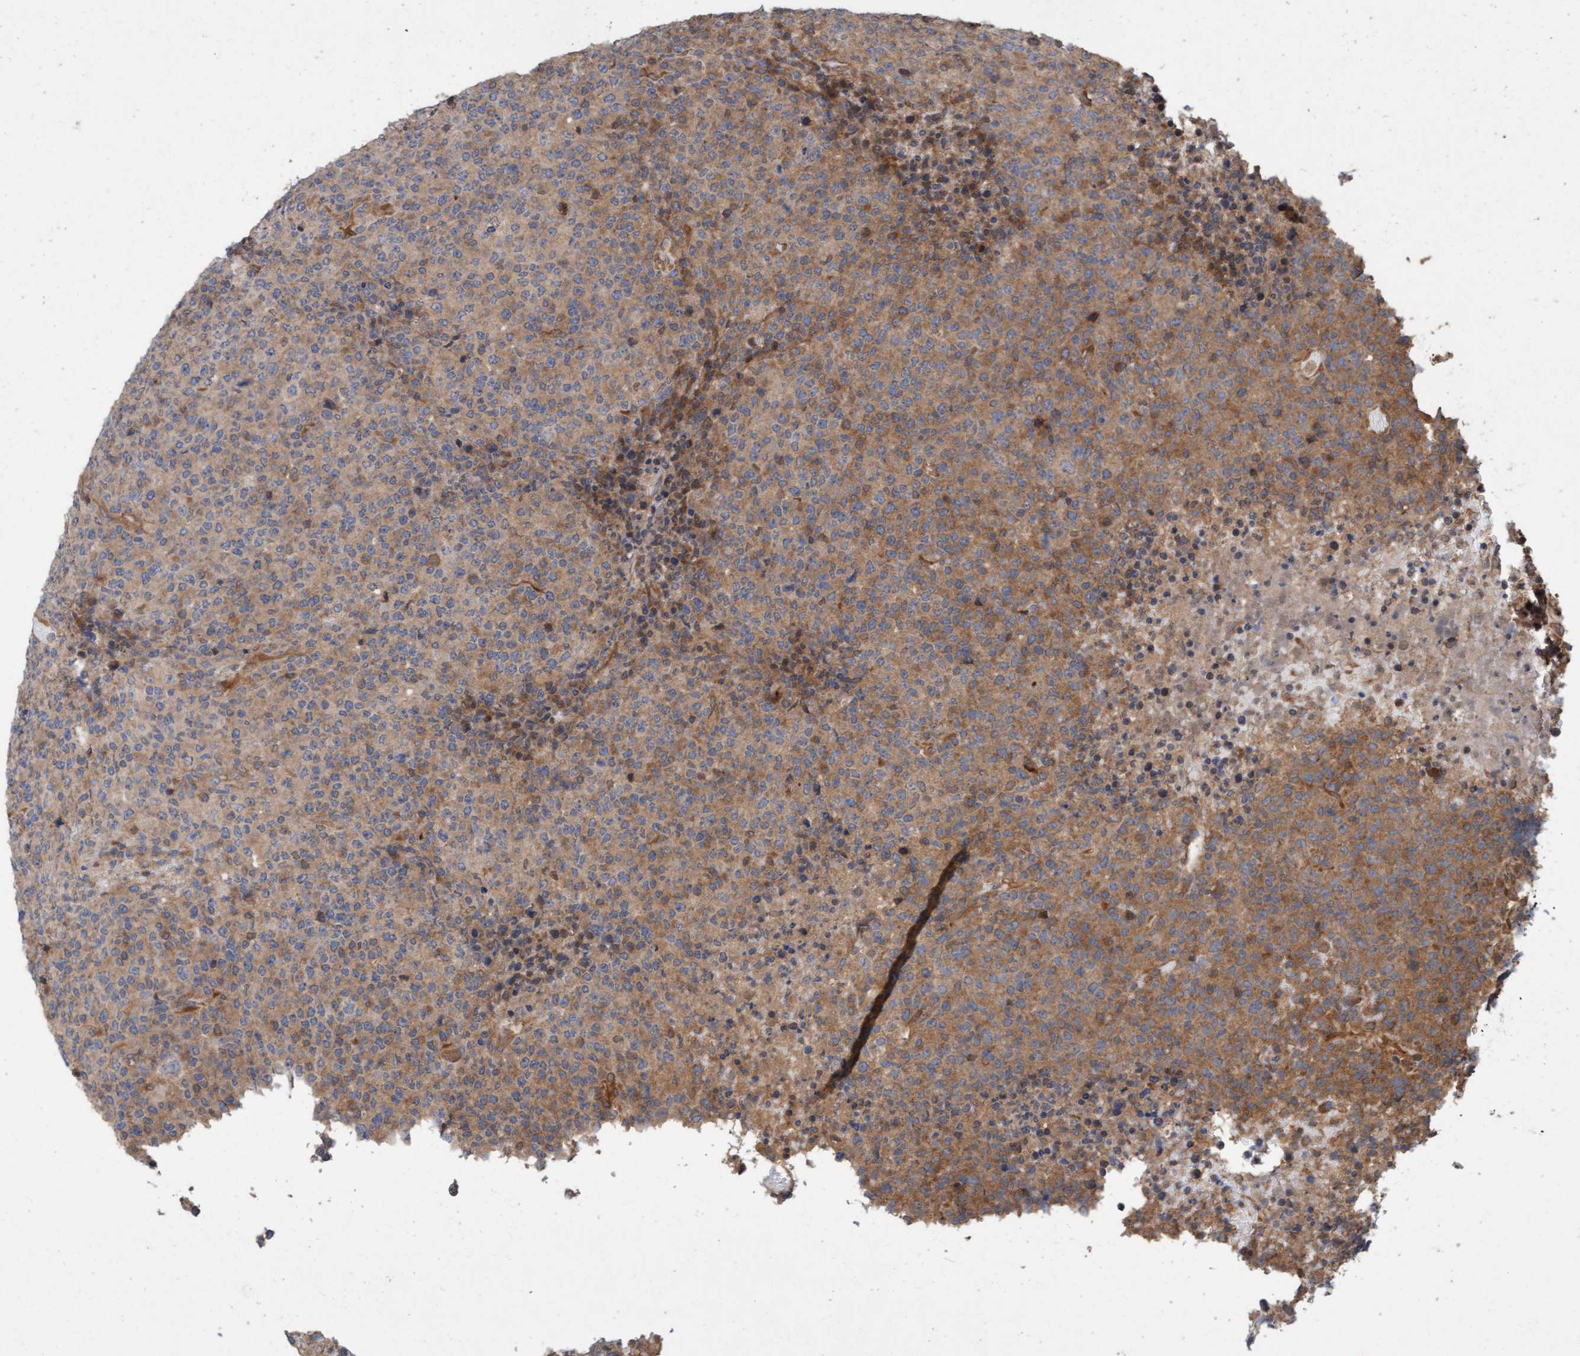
{"staining": {"intensity": "moderate", "quantity": ">75%", "location": "cytoplasmic/membranous"}, "tissue": "lymphoma", "cell_type": "Tumor cells", "image_type": "cancer", "snomed": [{"axis": "morphology", "description": "Malignant lymphoma, non-Hodgkin's type, High grade"}, {"axis": "topography", "description": "Lymph node"}], "caption": "Approximately >75% of tumor cells in high-grade malignant lymphoma, non-Hodgkin's type demonstrate moderate cytoplasmic/membranous protein expression as visualized by brown immunohistochemical staining.", "gene": "MLXIP", "patient": {"sex": "male", "age": 13}}